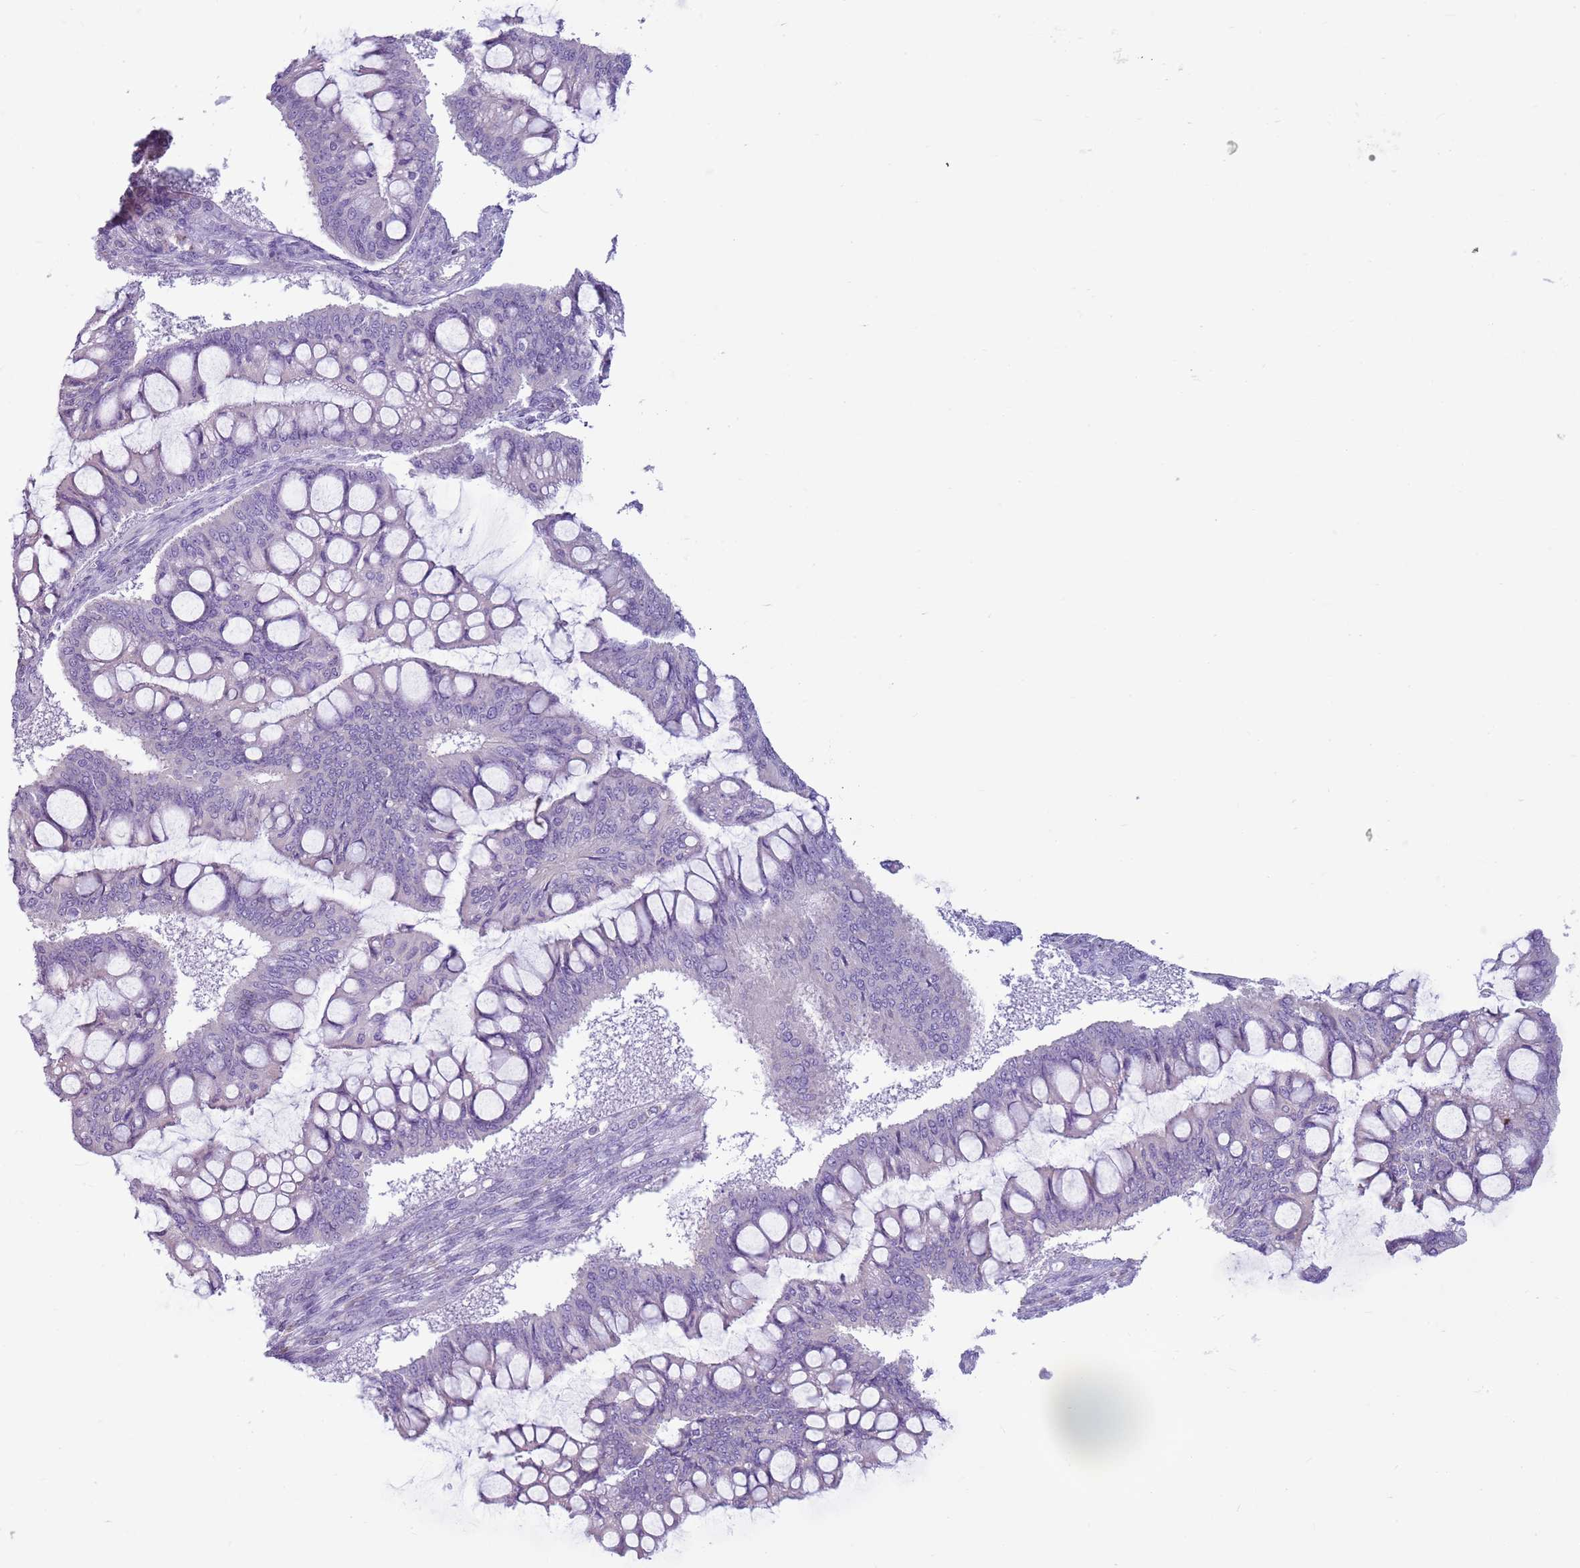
{"staining": {"intensity": "negative", "quantity": "none", "location": "none"}, "tissue": "ovarian cancer", "cell_type": "Tumor cells", "image_type": "cancer", "snomed": [{"axis": "morphology", "description": "Cystadenocarcinoma, mucinous, NOS"}, {"axis": "topography", "description": "Ovary"}], "caption": "High power microscopy photomicrograph of an immunohistochemistry (IHC) histopathology image of ovarian mucinous cystadenocarcinoma, revealing no significant staining in tumor cells.", "gene": "CD177", "patient": {"sex": "female", "age": 73}}